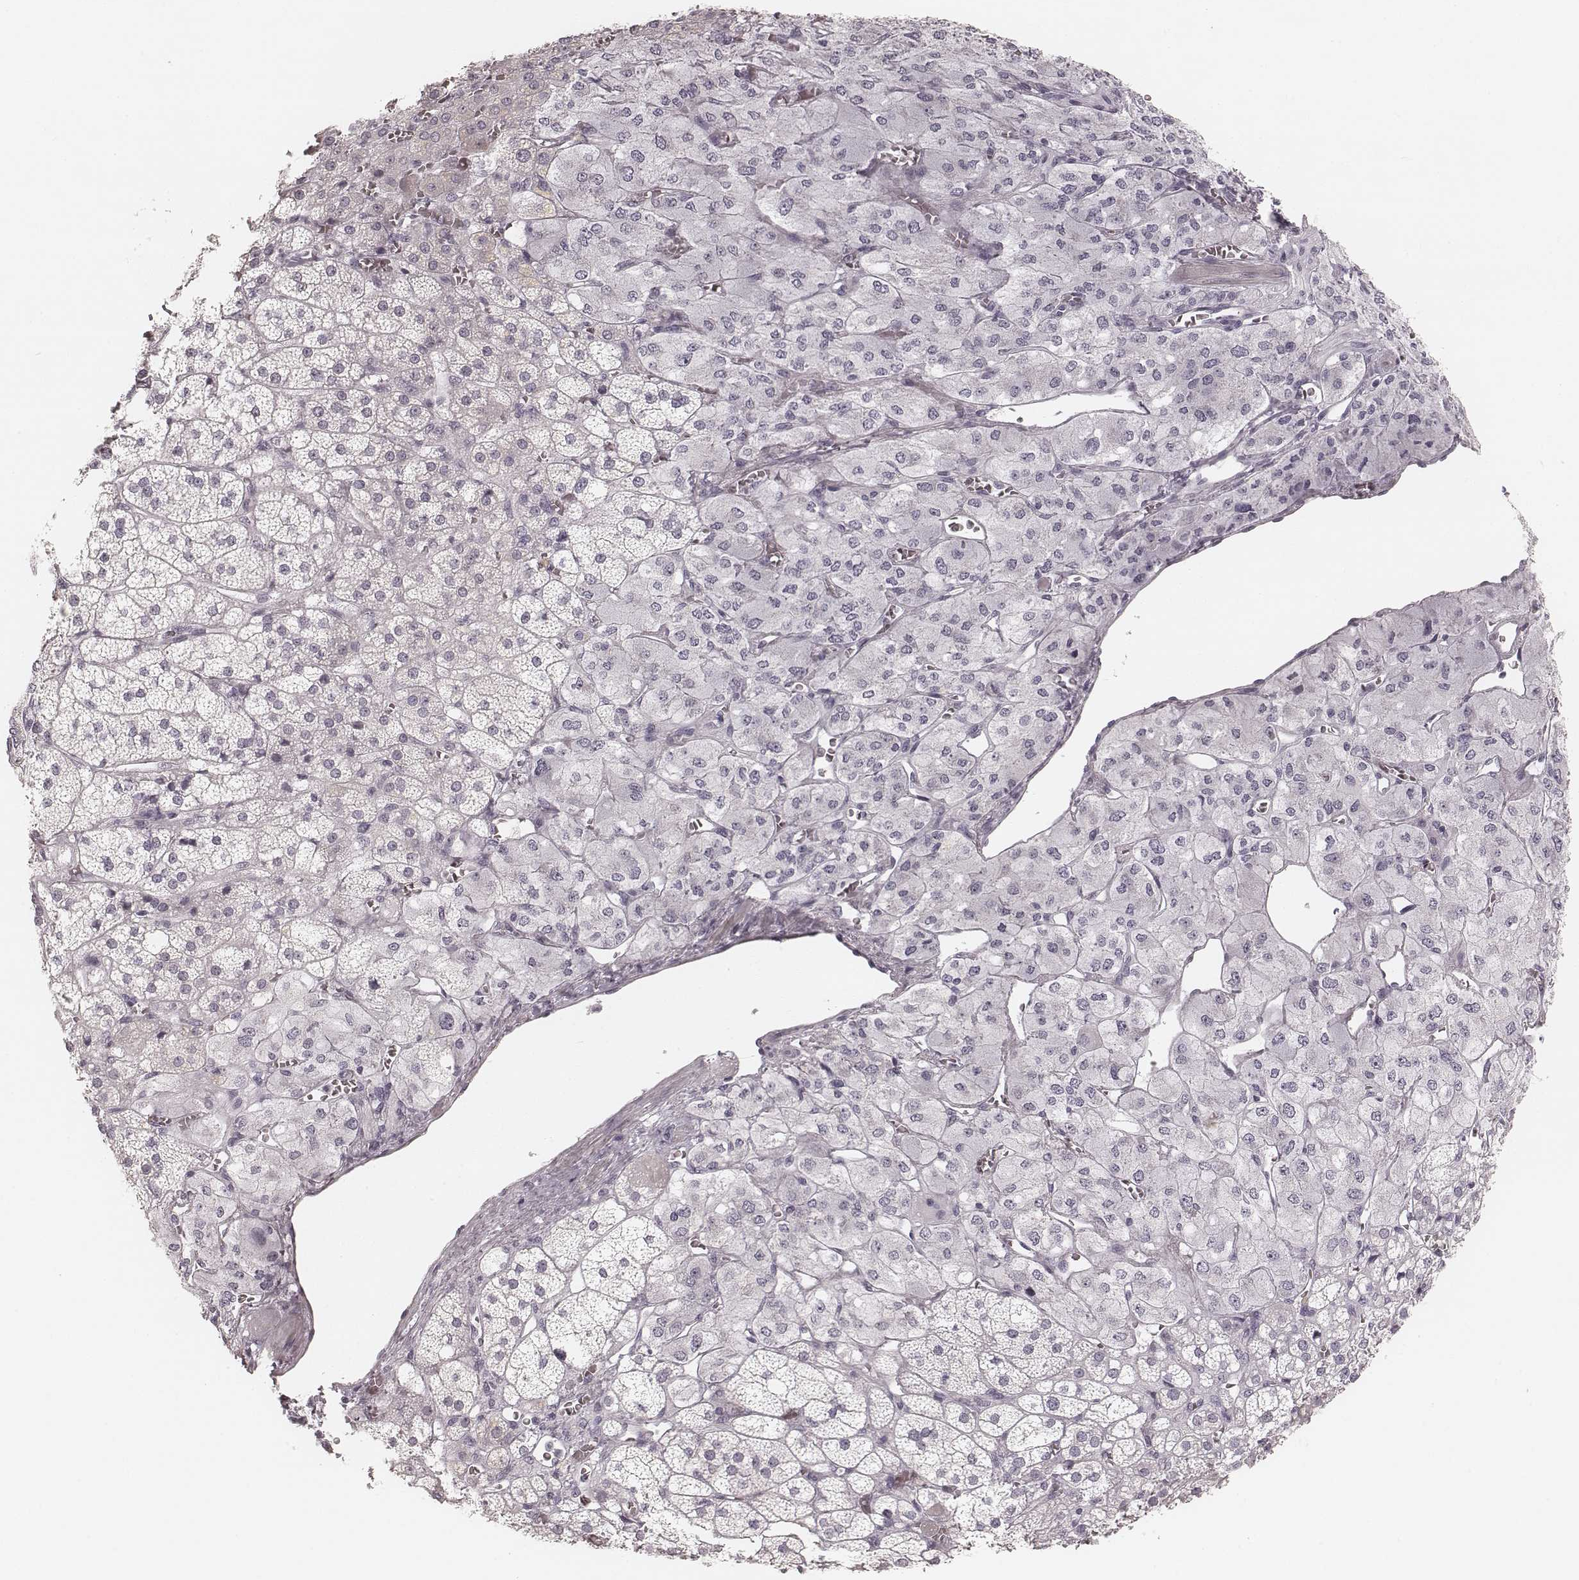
{"staining": {"intensity": "negative", "quantity": "none", "location": "none"}, "tissue": "adrenal gland", "cell_type": "Glandular cells", "image_type": "normal", "snomed": [{"axis": "morphology", "description": "Normal tissue, NOS"}, {"axis": "topography", "description": "Adrenal gland"}], "caption": "IHC photomicrograph of unremarkable adrenal gland stained for a protein (brown), which reveals no staining in glandular cells. (DAB immunohistochemistry (IHC) visualized using brightfield microscopy, high magnification).", "gene": "SPATA24", "patient": {"sex": "female", "age": 60}}